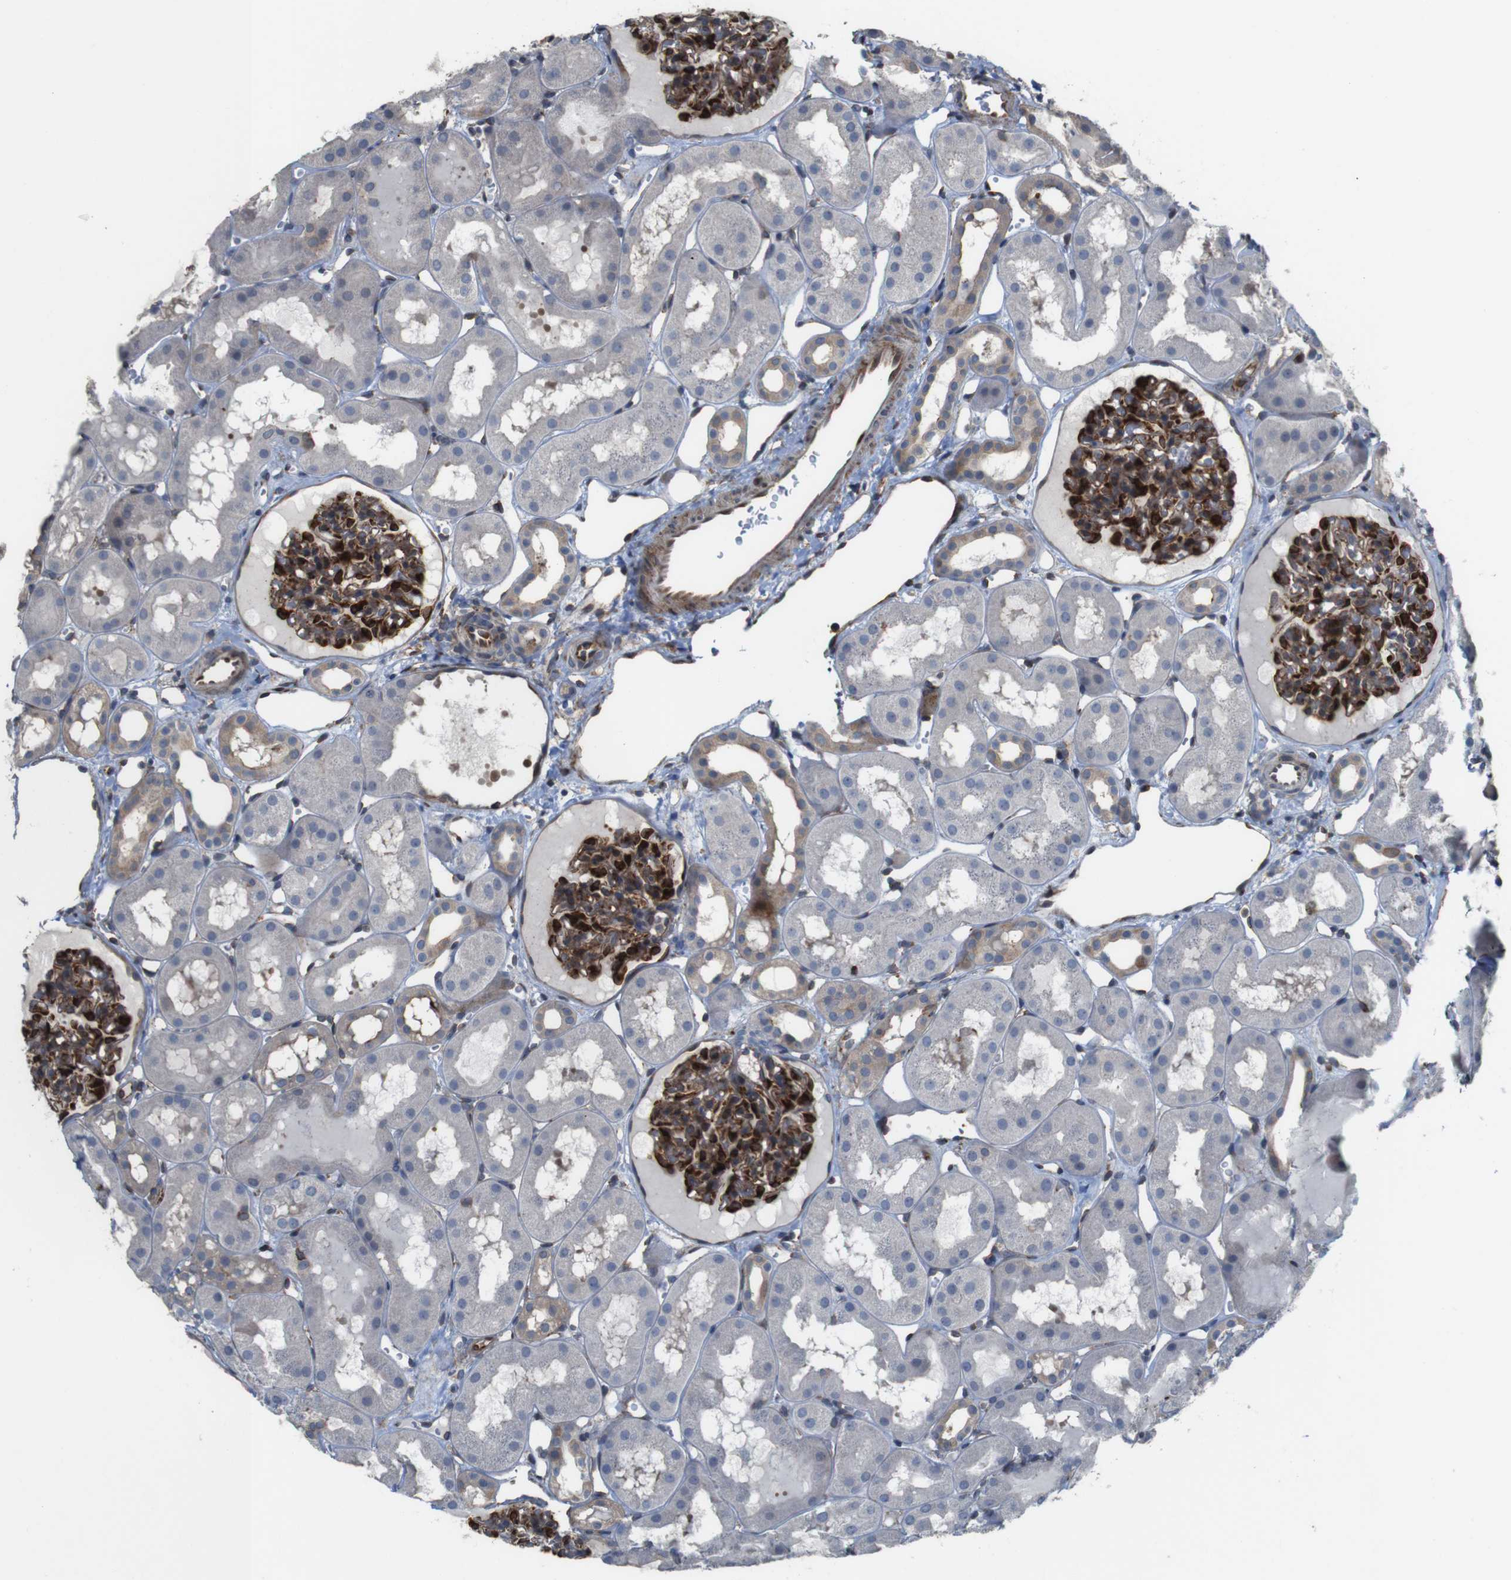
{"staining": {"intensity": "strong", "quantity": "25%-75%", "location": "cytoplasmic/membranous"}, "tissue": "kidney", "cell_type": "Cells in glomeruli", "image_type": "normal", "snomed": [{"axis": "morphology", "description": "Normal tissue, NOS"}, {"axis": "topography", "description": "Kidney"}, {"axis": "topography", "description": "Urinary bladder"}], "caption": "Immunohistochemistry of unremarkable human kidney shows high levels of strong cytoplasmic/membranous staining in about 25%-75% of cells in glomeruli.", "gene": "PCOLCE2", "patient": {"sex": "male", "age": 16}}